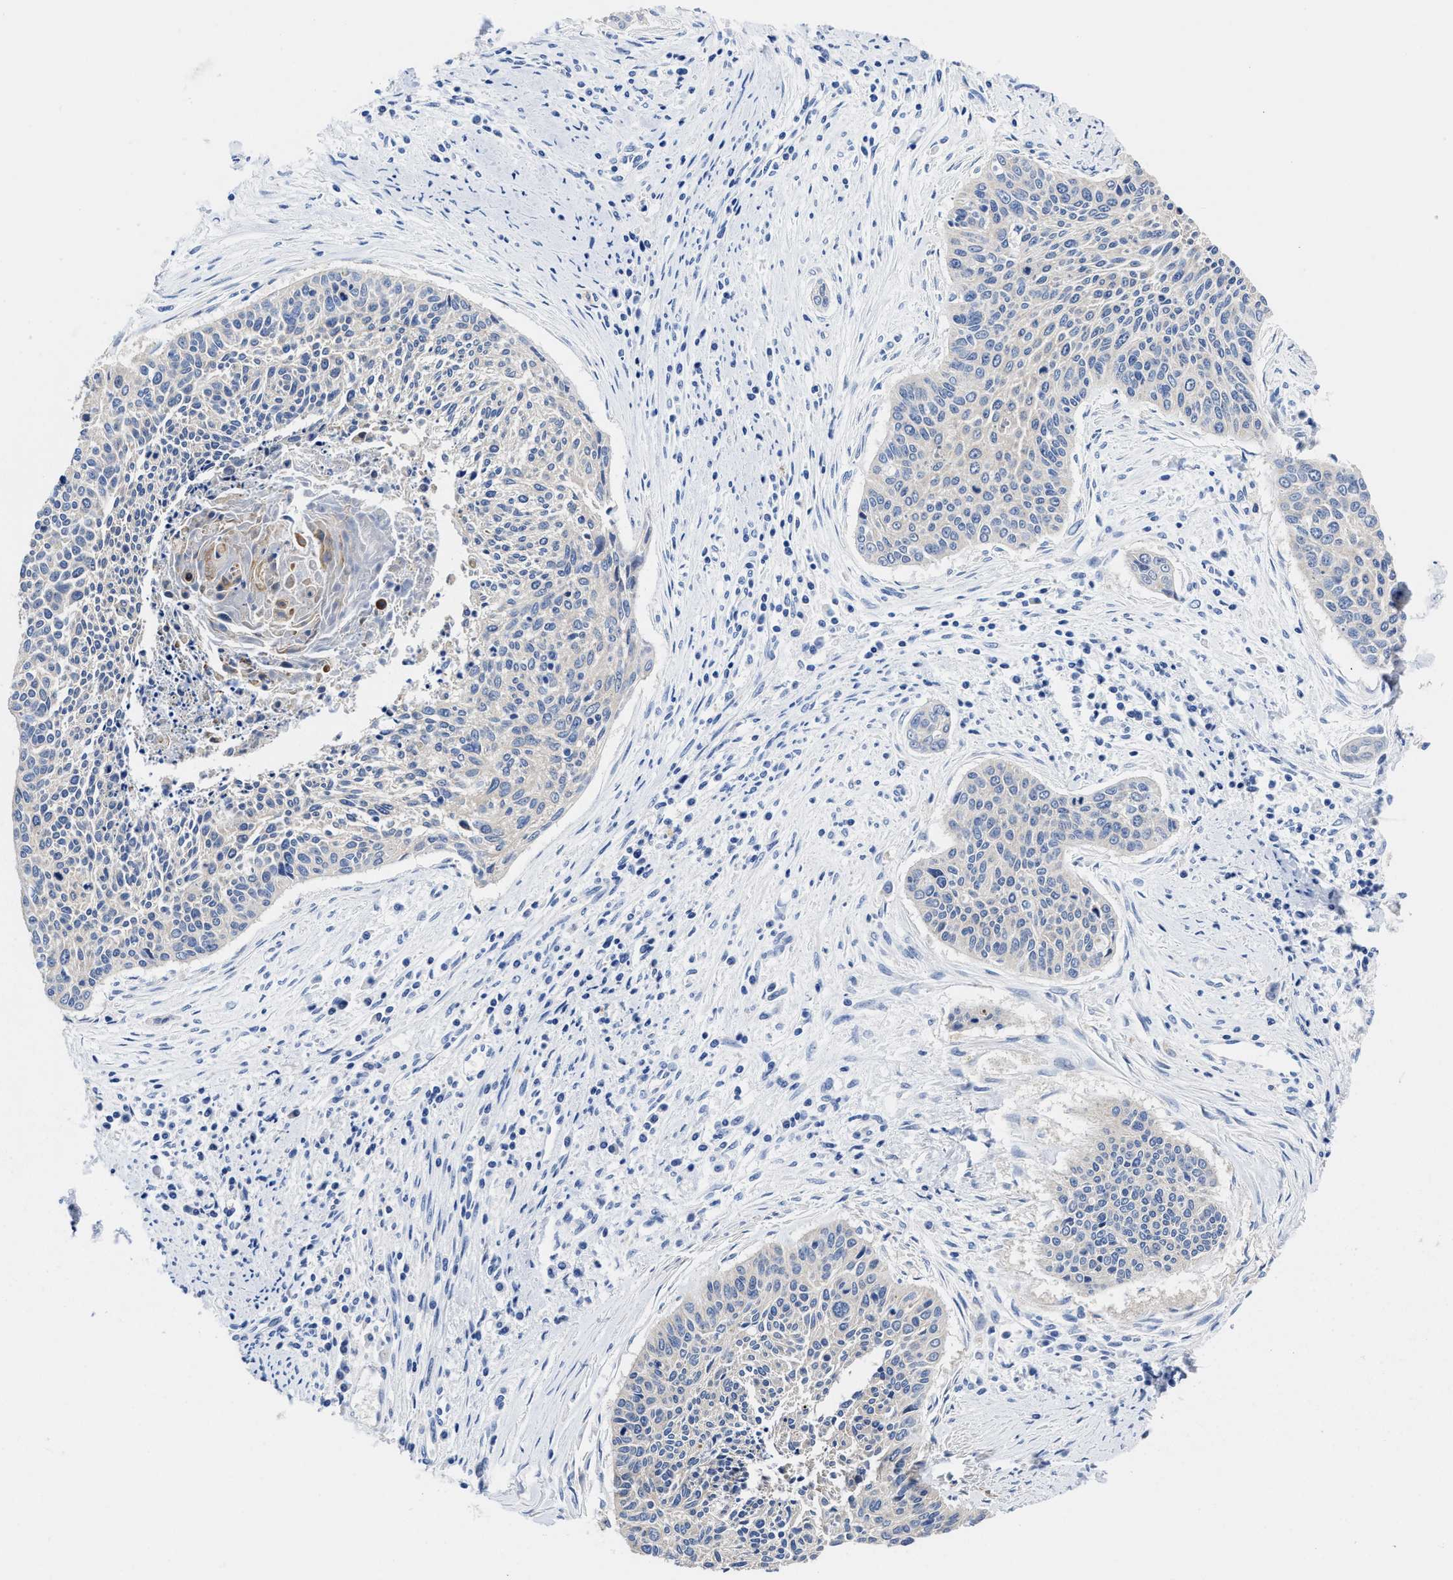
{"staining": {"intensity": "negative", "quantity": "none", "location": "none"}, "tissue": "cervical cancer", "cell_type": "Tumor cells", "image_type": "cancer", "snomed": [{"axis": "morphology", "description": "Squamous cell carcinoma, NOS"}, {"axis": "topography", "description": "Cervix"}], "caption": "Squamous cell carcinoma (cervical) was stained to show a protein in brown. There is no significant staining in tumor cells.", "gene": "HOOK1", "patient": {"sex": "female", "age": 55}}